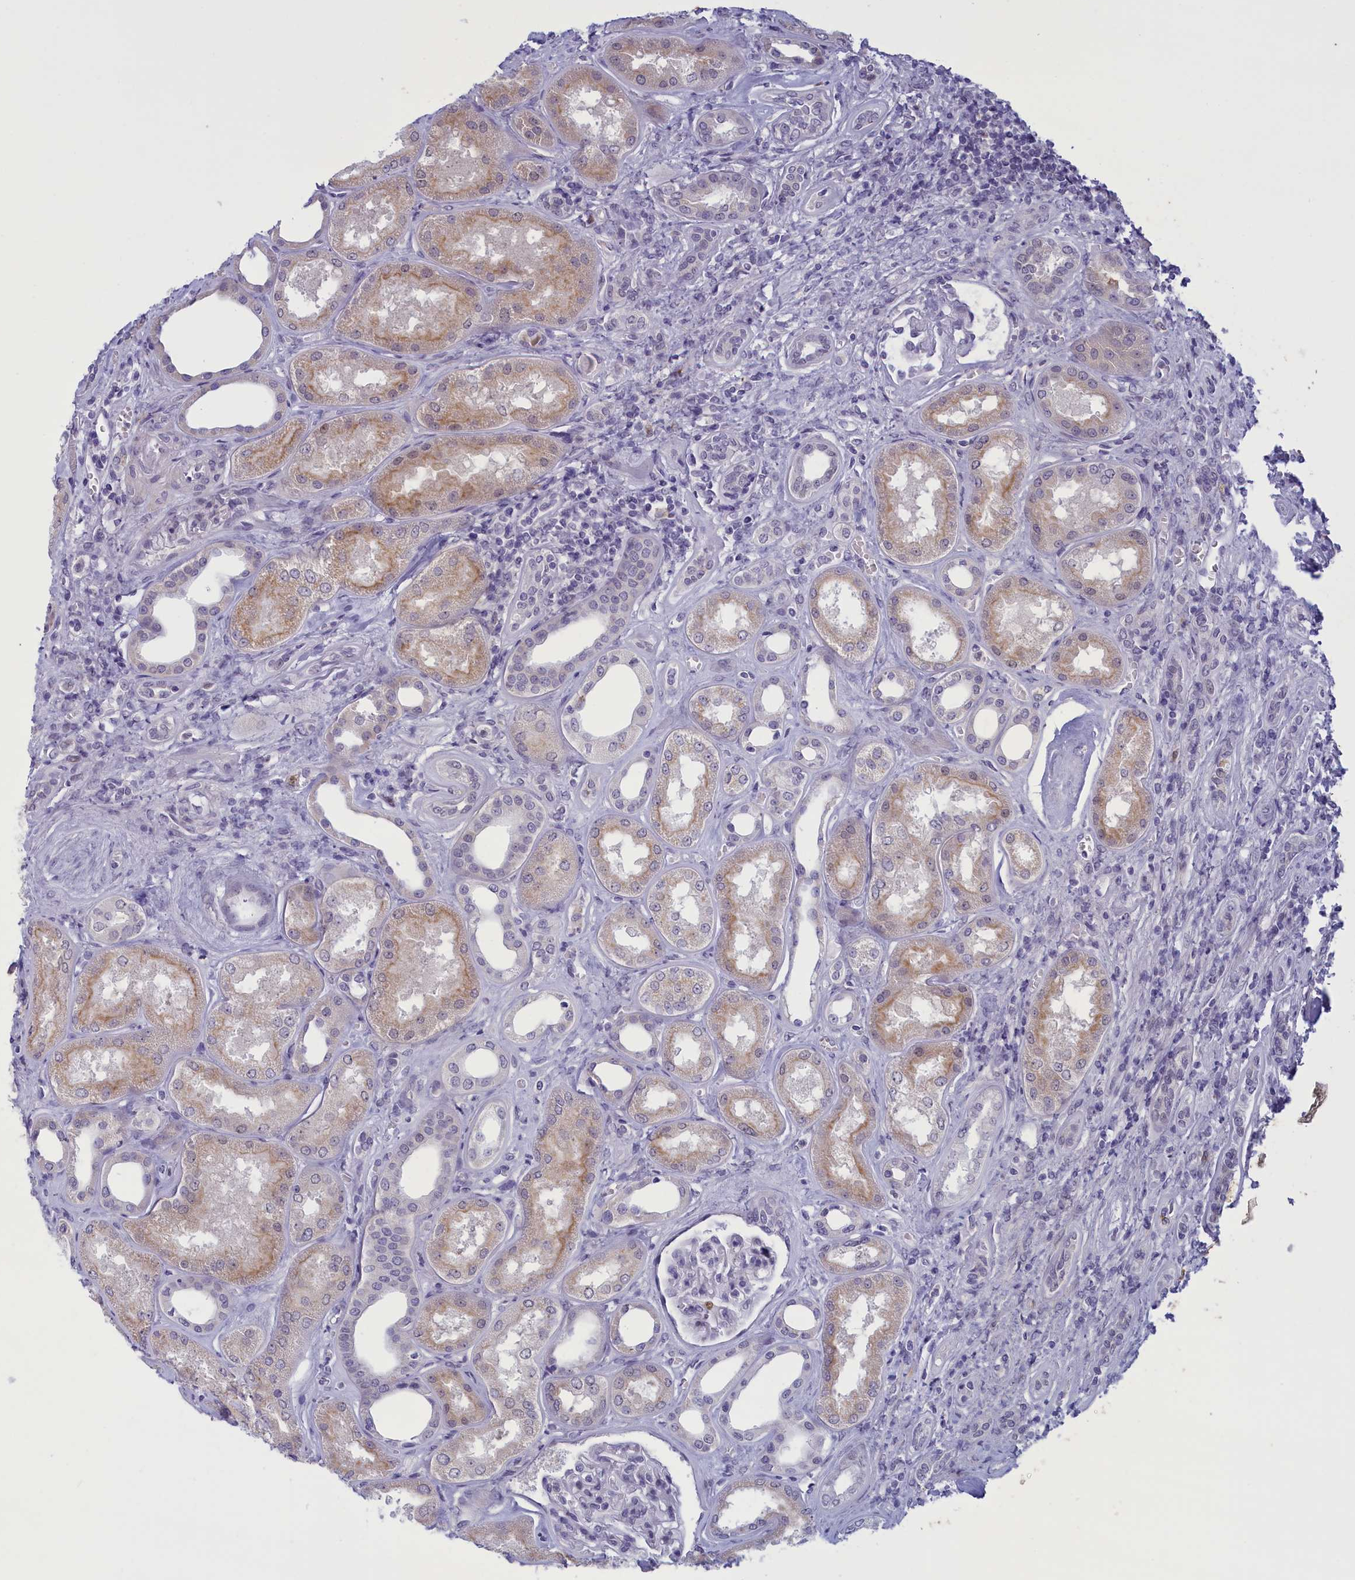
{"staining": {"intensity": "negative", "quantity": "none", "location": "none"}, "tissue": "kidney", "cell_type": "Cells in glomeruli", "image_type": "normal", "snomed": [{"axis": "morphology", "description": "Normal tissue, NOS"}, {"axis": "morphology", "description": "Adenocarcinoma, NOS"}, {"axis": "topography", "description": "Kidney"}], "caption": "Protein analysis of normal kidney exhibits no significant positivity in cells in glomeruli.", "gene": "ELOA2", "patient": {"sex": "female", "age": 68}}